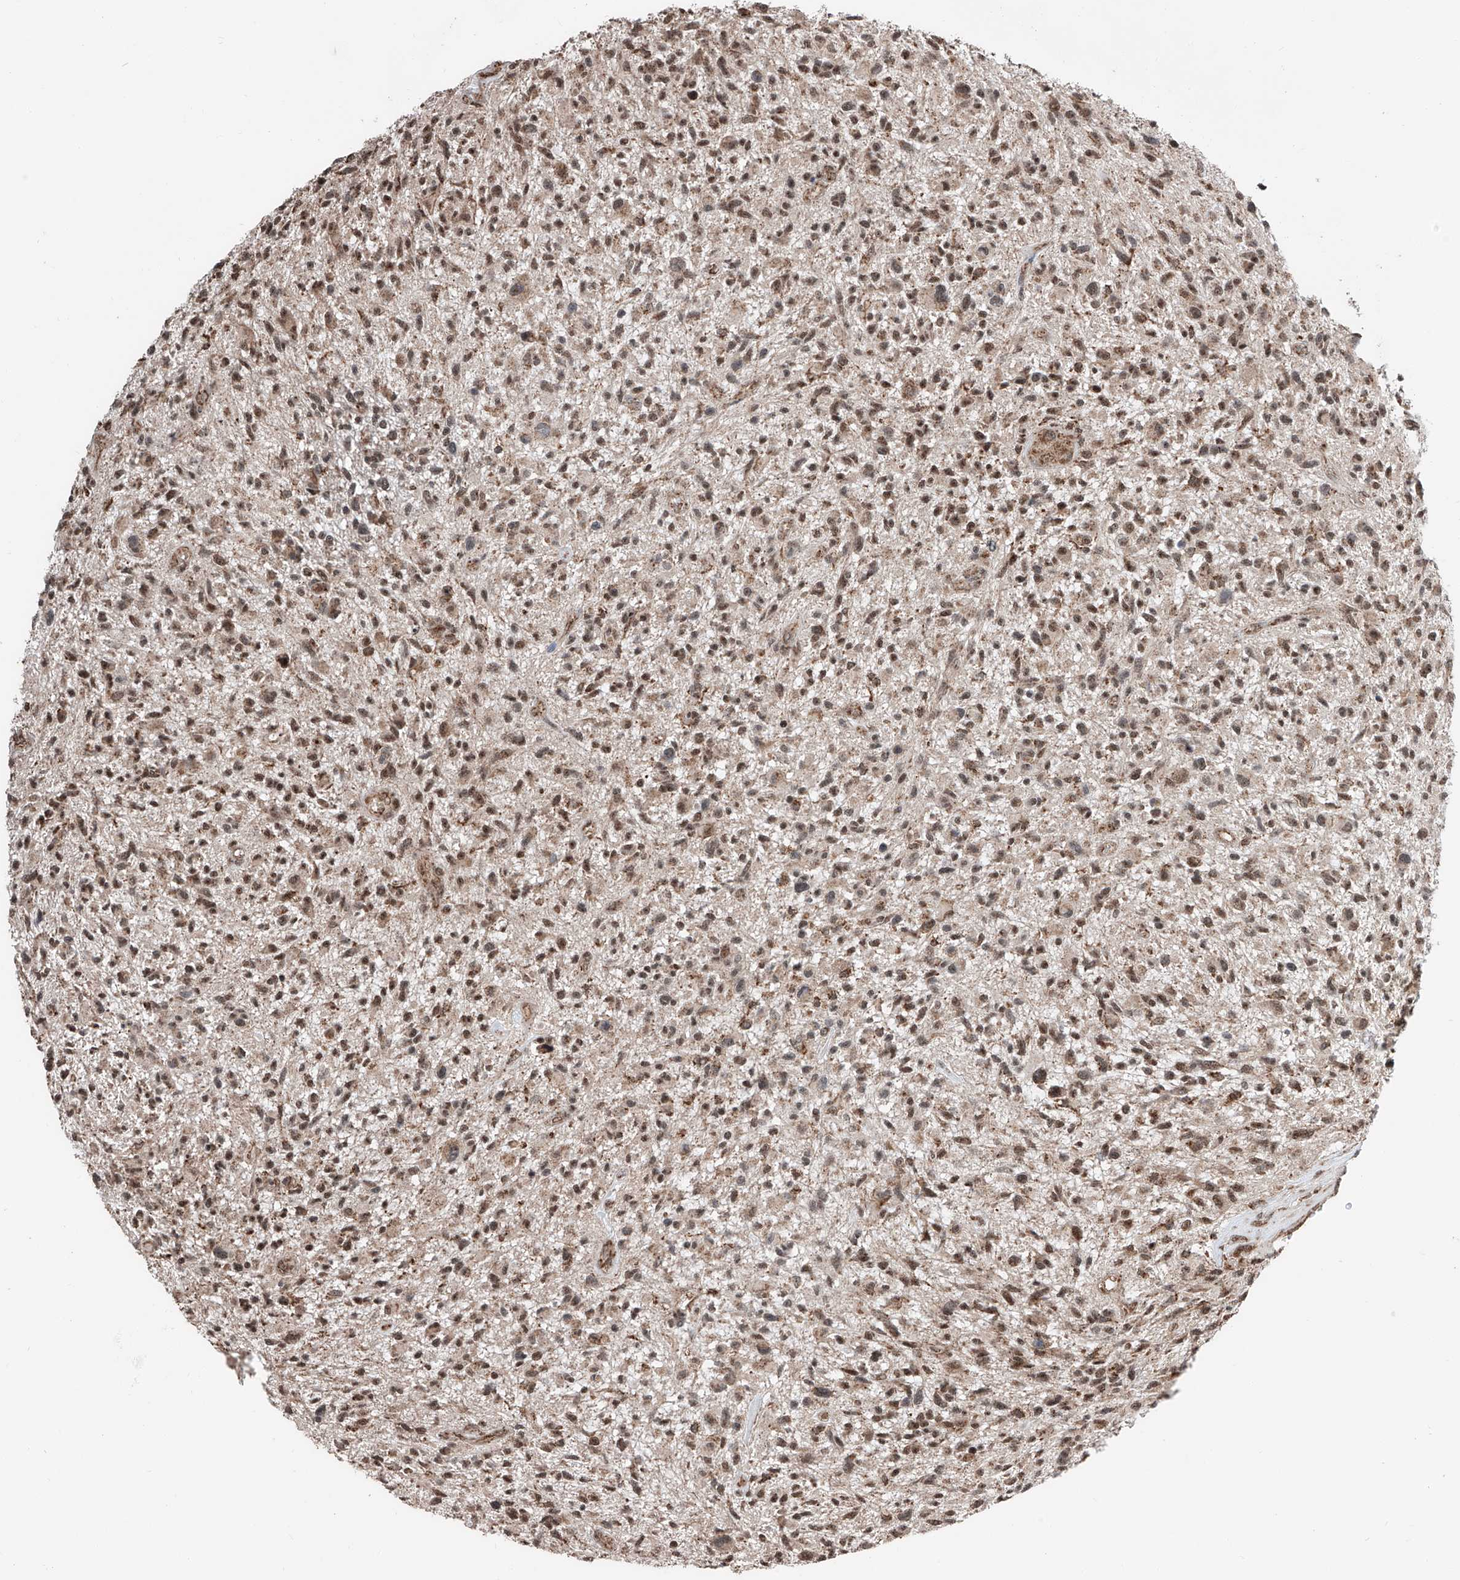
{"staining": {"intensity": "moderate", "quantity": ">75%", "location": "cytoplasmic/membranous,nuclear"}, "tissue": "glioma", "cell_type": "Tumor cells", "image_type": "cancer", "snomed": [{"axis": "morphology", "description": "Glioma, malignant, High grade"}, {"axis": "topography", "description": "Brain"}], "caption": "Protein staining reveals moderate cytoplasmic/membranous and nuclear expression in about >75% of tumor cells in glioma. (Brightfield microscopy of DAB IHC at high magnification).", "gene": "ZNF445", "patient": {"sex": "male", "age": 47}}